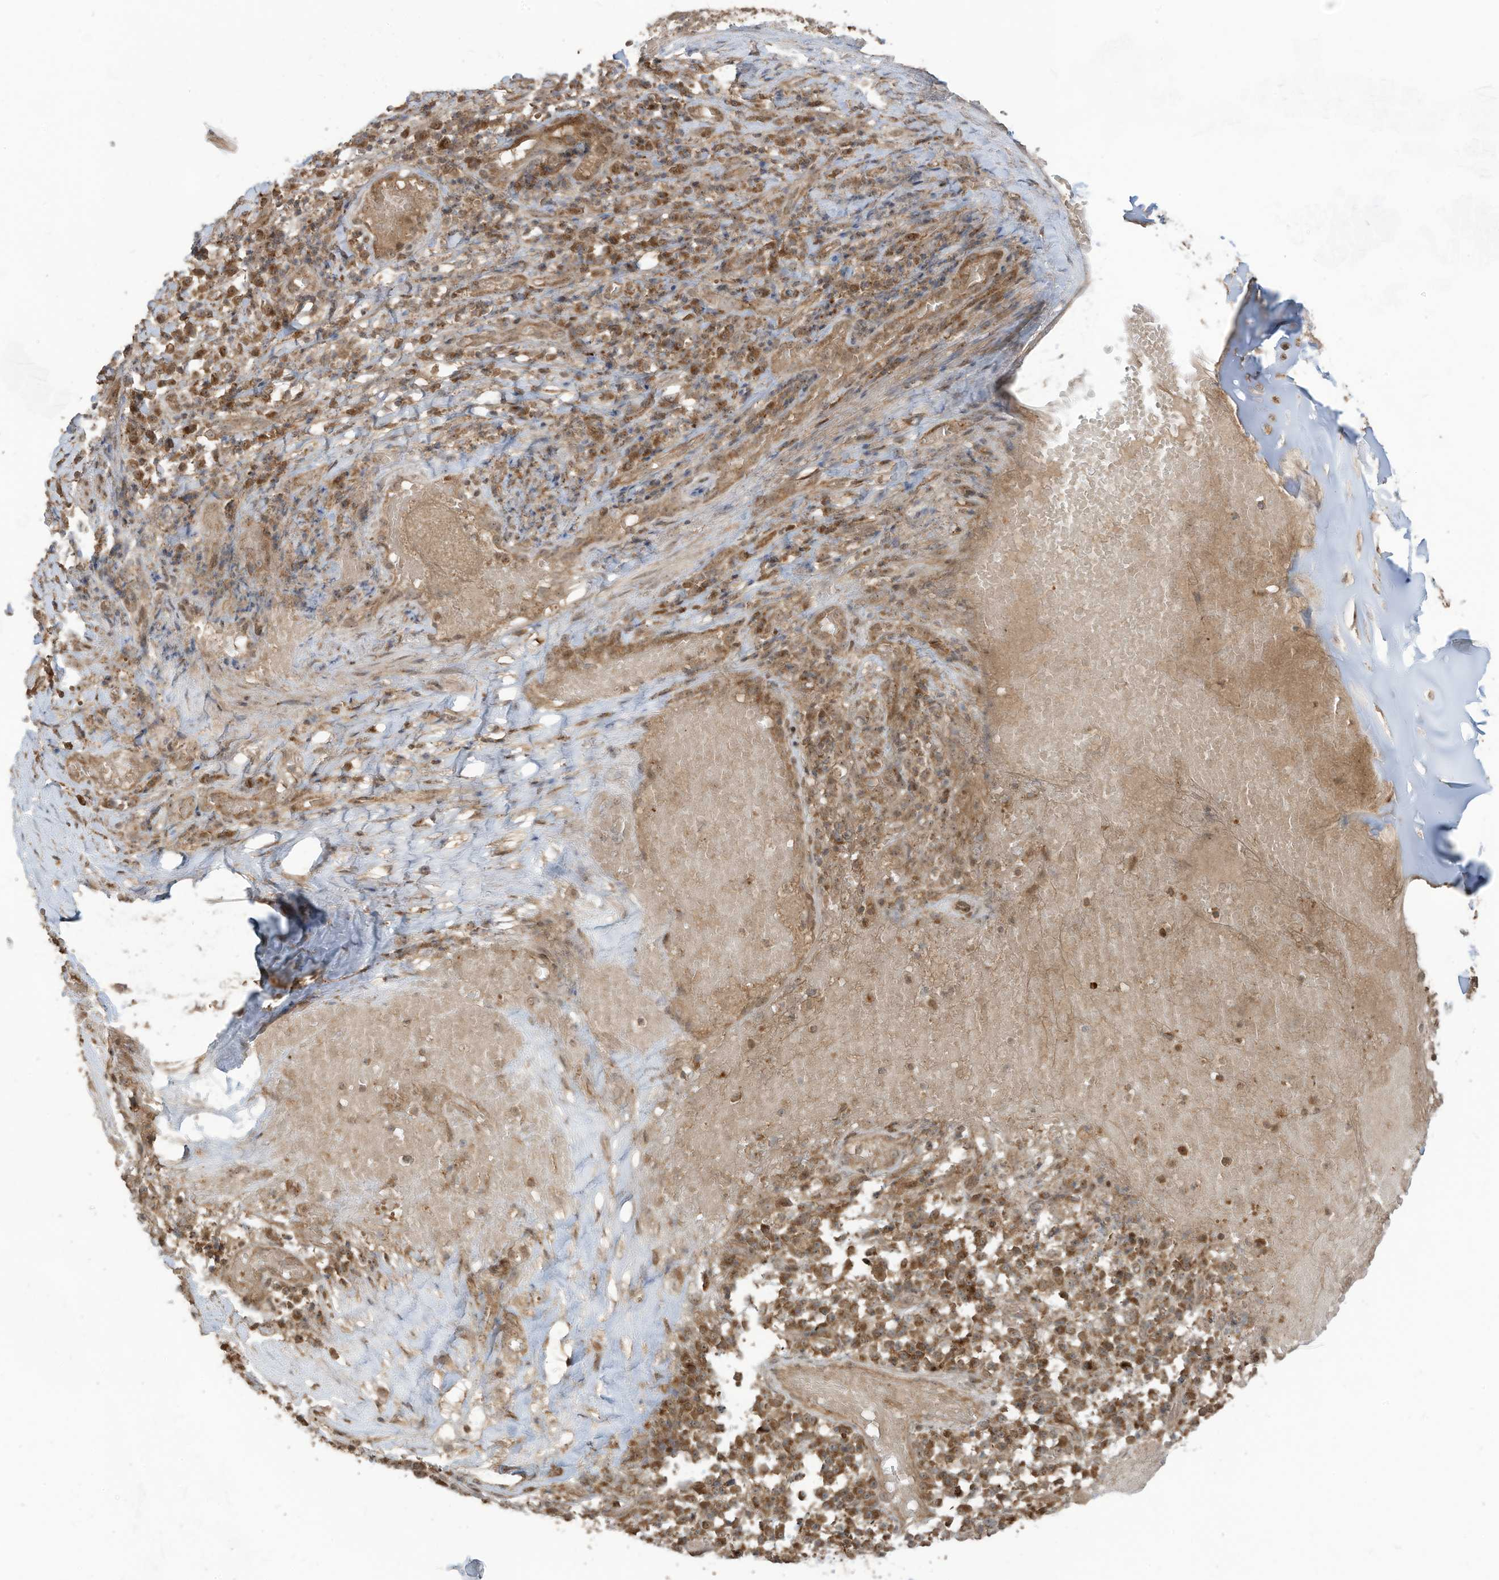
{"staining": {"intensity": "moderate", "quantity": ">75%", "location": "cytoplasmic/membranous"}, "tissue": "adipose tissue", "cell_type": "Adipocytes", "image_type": "normal", "snomed": [{"axis": "morphology", "description": "Normal tissue, NOS"}, {"axis": "morphology", "description": "Basal cell carcinoma"}, {"axis": "topography", "description": "Cartilage tissue"}, {"axis": "topography", "description": "Nasopharynx"}, {"axis": "topography", "description": "Oral tissue"}], "caption": "DAB immunohistochemical staining of normal adipose tissue reveals moderate cytoplasmic/membranous protein expression in approximately >75% of adipocytes. The protein is shown in brown color, while the nuclei are stained blue.", "gene": "CARF", "patient": {"sex": "female", "age": 77}}